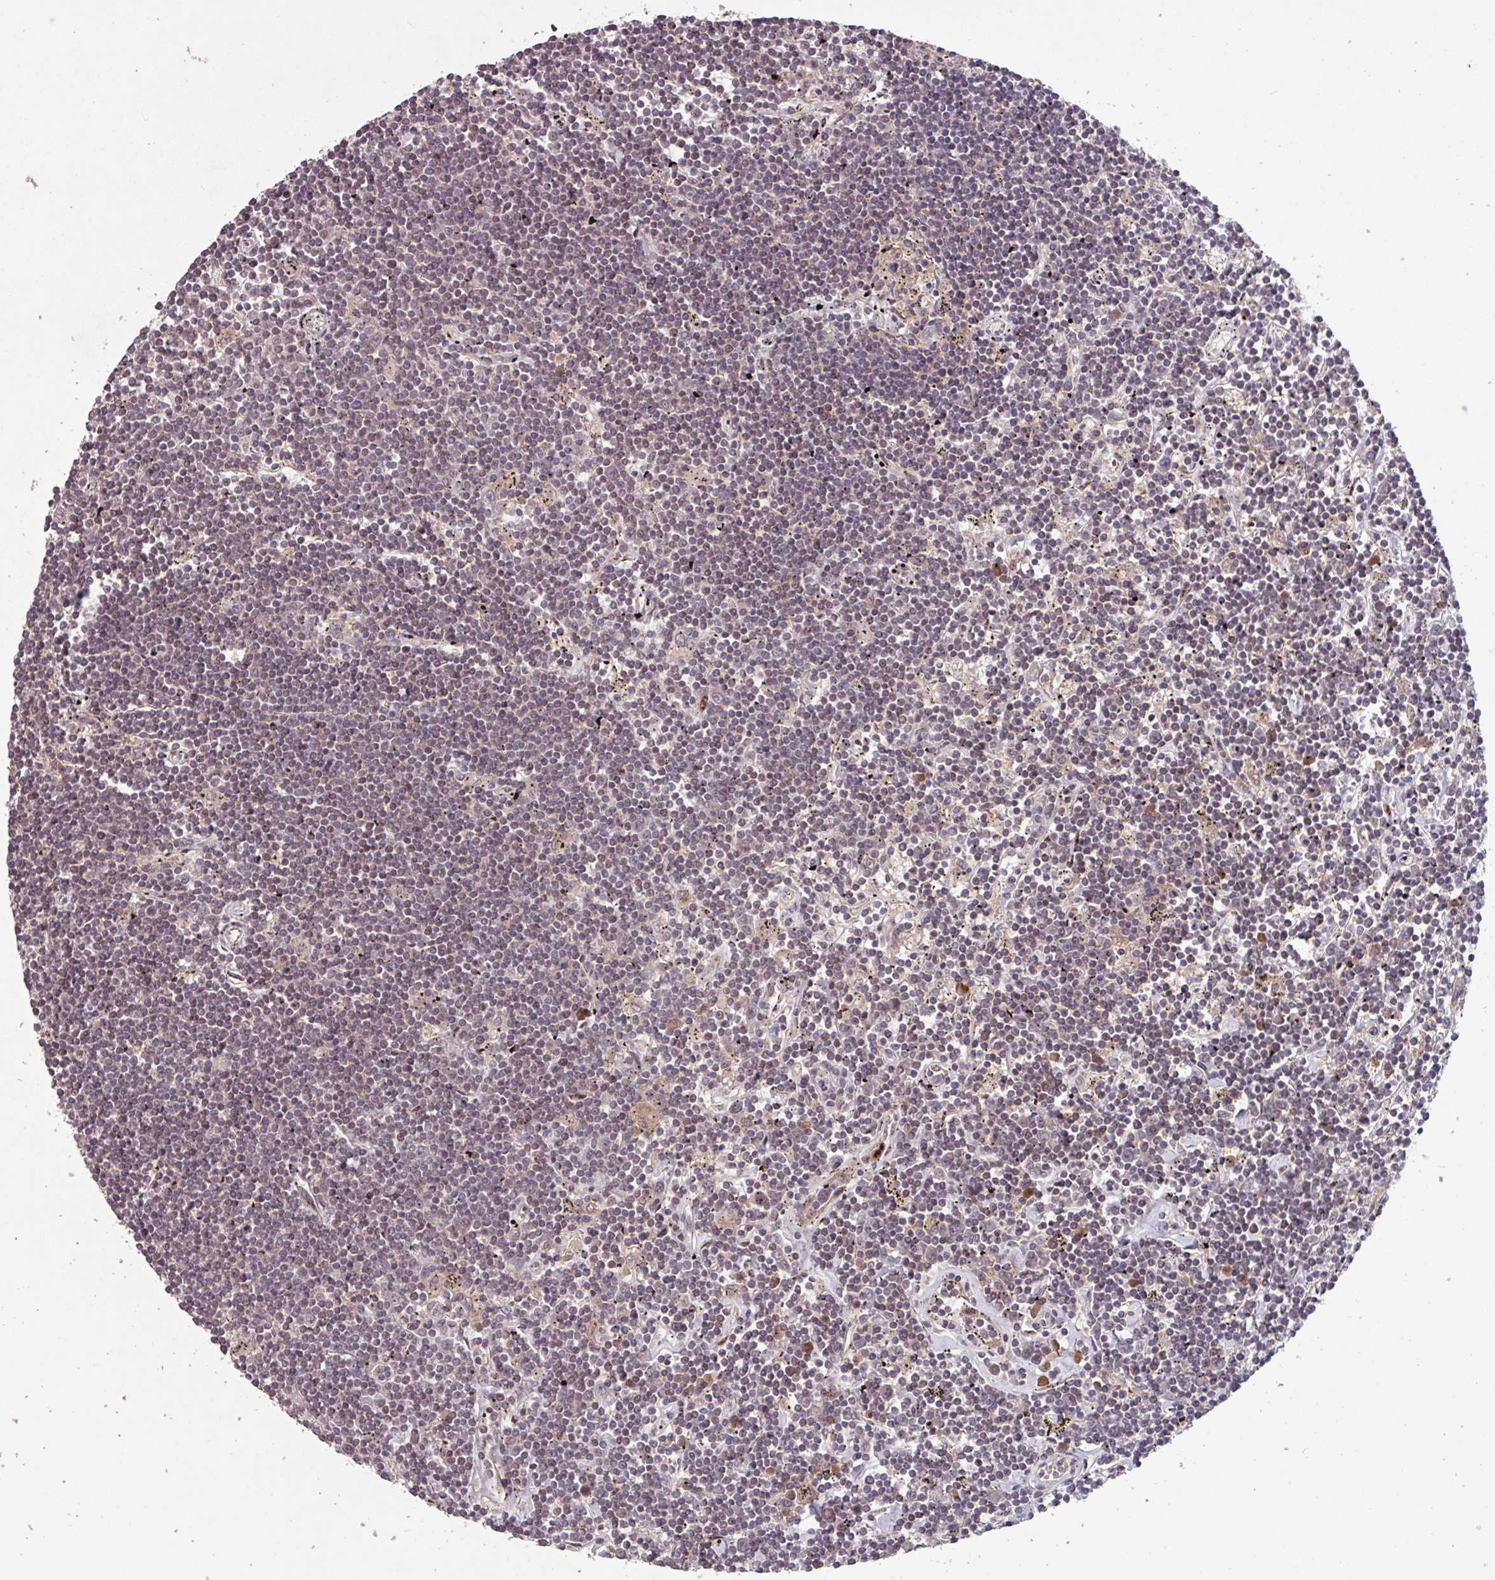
{"staining": {"intensity": "weak", "quantity": "<25%", "location": "nuclear"}, "tissue": "lymphoma", "cell_type": "Tumor cells", "image_type": "cancer", "snomed": [{"axis": "morphology", "description": "Malignant lymphoma, non-Hodgkin's type, Low grade"}, {"axis": "topography", "description": "Spleen"}], "caption": "The IHC histopathology image has no significant staining in tumor cells of lymphoma tissue.", "gene": "TMEM88", "patient": {"sex": "male", "age": 76}}